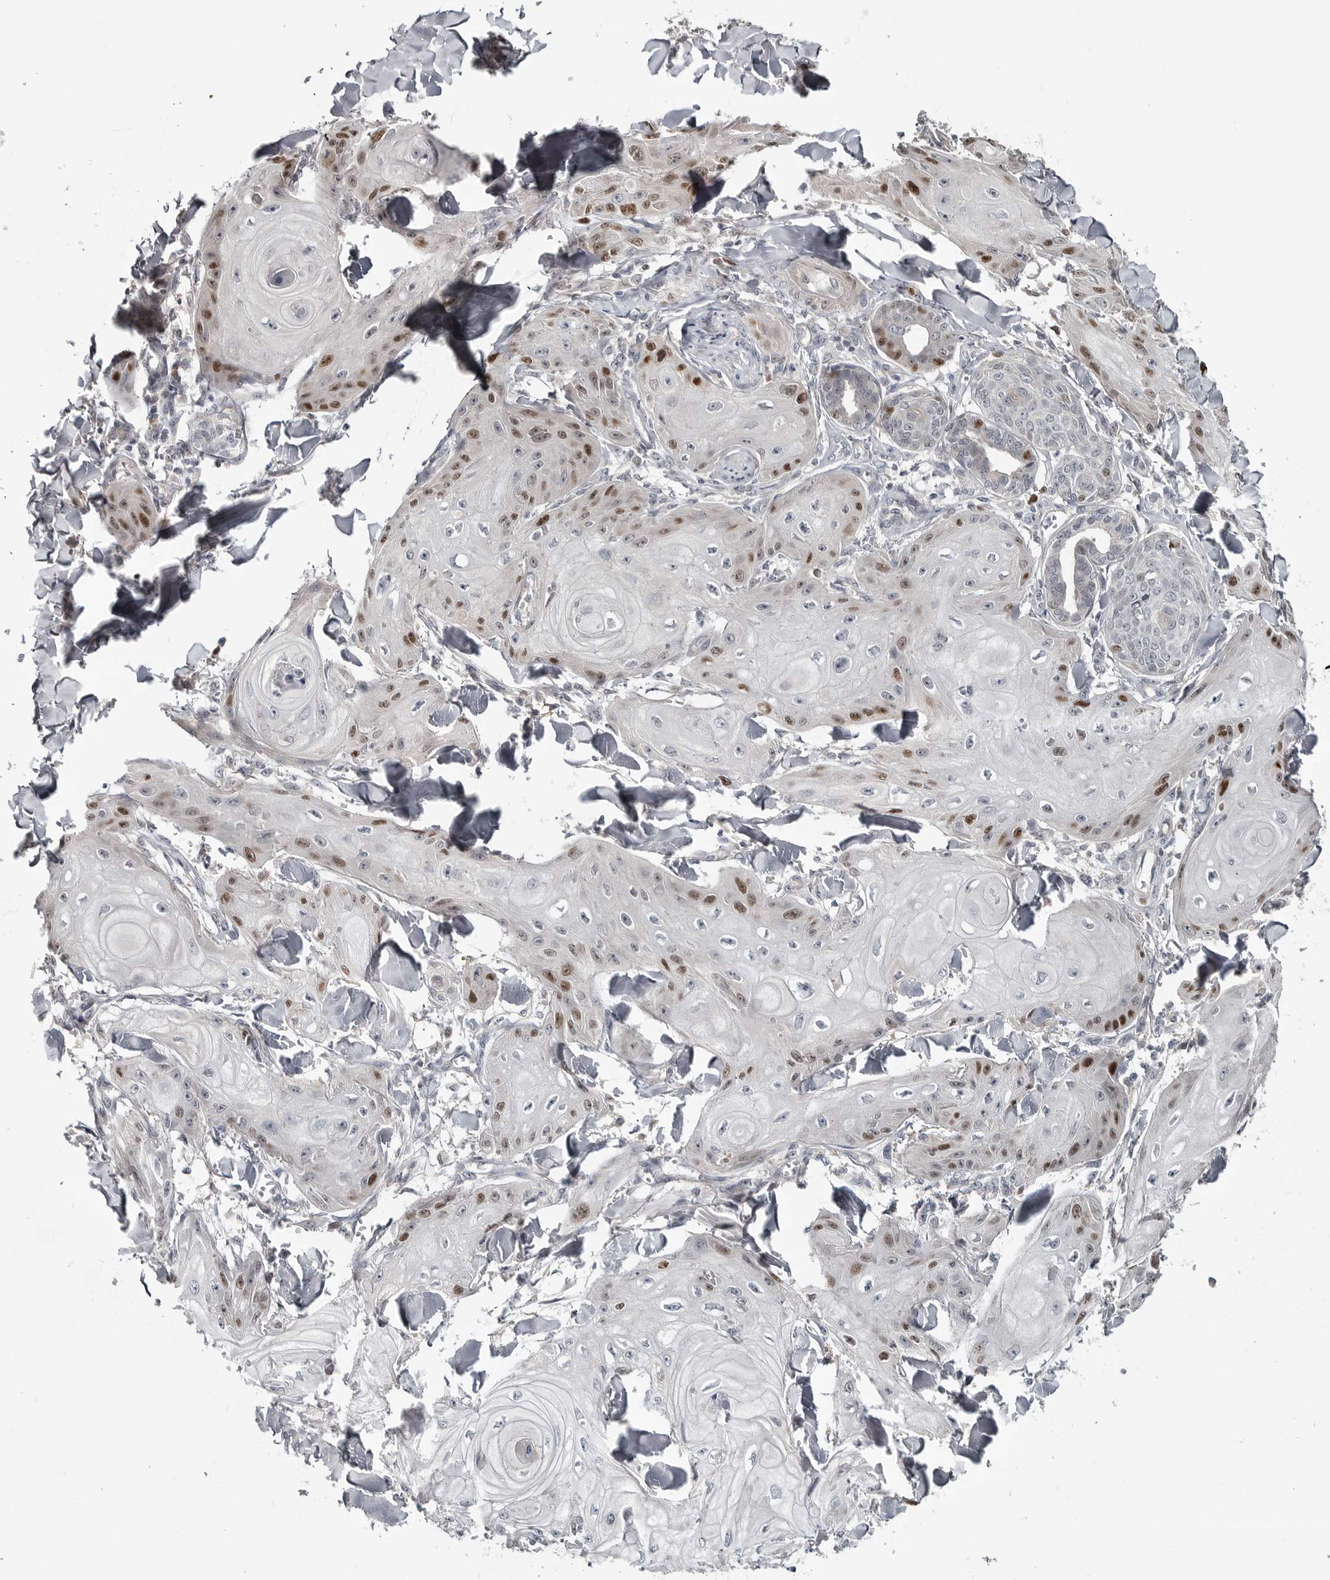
{"staining": {"intensity": "moderate", "quantity": "25%-75%", "location": "nuclear"}, "tissue": "skin cancer", "cell_type": "Tumor cells", "image_type": "cancer", "snomed": [{"axis": "morphology", "description": "Squamous cell carcinoma, NOS"}, {"axis": "topography", "description": "Skin"}], "caption": "Immunohistochemical staining of squamous cell carcinoma (skin) shows moderate nuclear protein staining in approximately 25%-75% of tumor cells. Nuclei are stained in blue.", "gene": "ZNF277", "patient": {"sex": "male", "age": 74}}